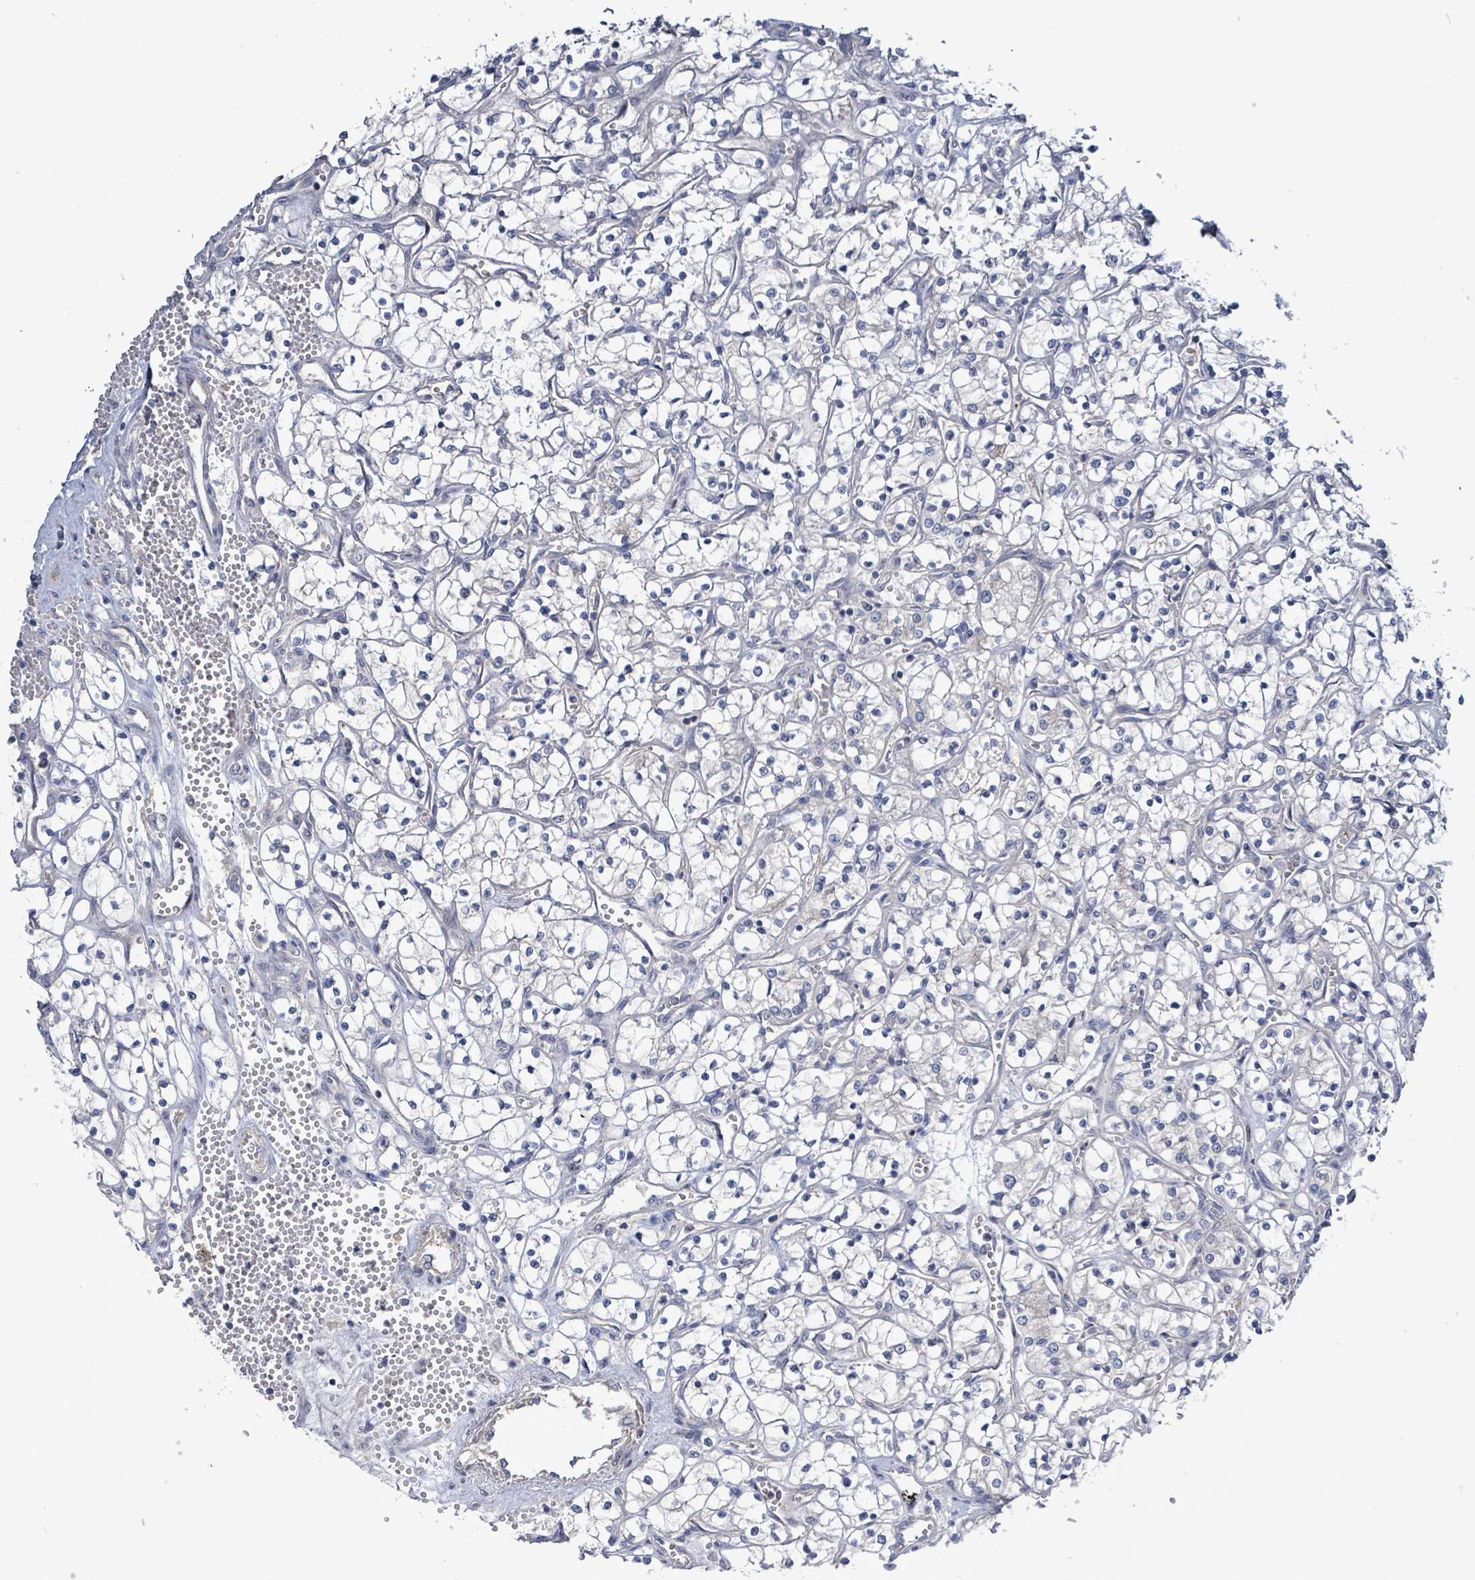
{"staining": {"intensity": "negative", "quantity": "none", "location": "none"}, "tissue": "renal cancer", "cell_type": "Tumor cells", "image_type": "cancer", "snomed": [{"axis": "morphology", "description": "Adenocarcinoma, NOS"}, {"axis": "topography", "description": "Kidney"}], "caption": "High power microscopy micrograph of an IHC histopathology image of renal adenocarcinoma, revealing no significant positivity in tumor cells.", "gene": "KRAS", "patient": {"sex": "female", "age": 69}}